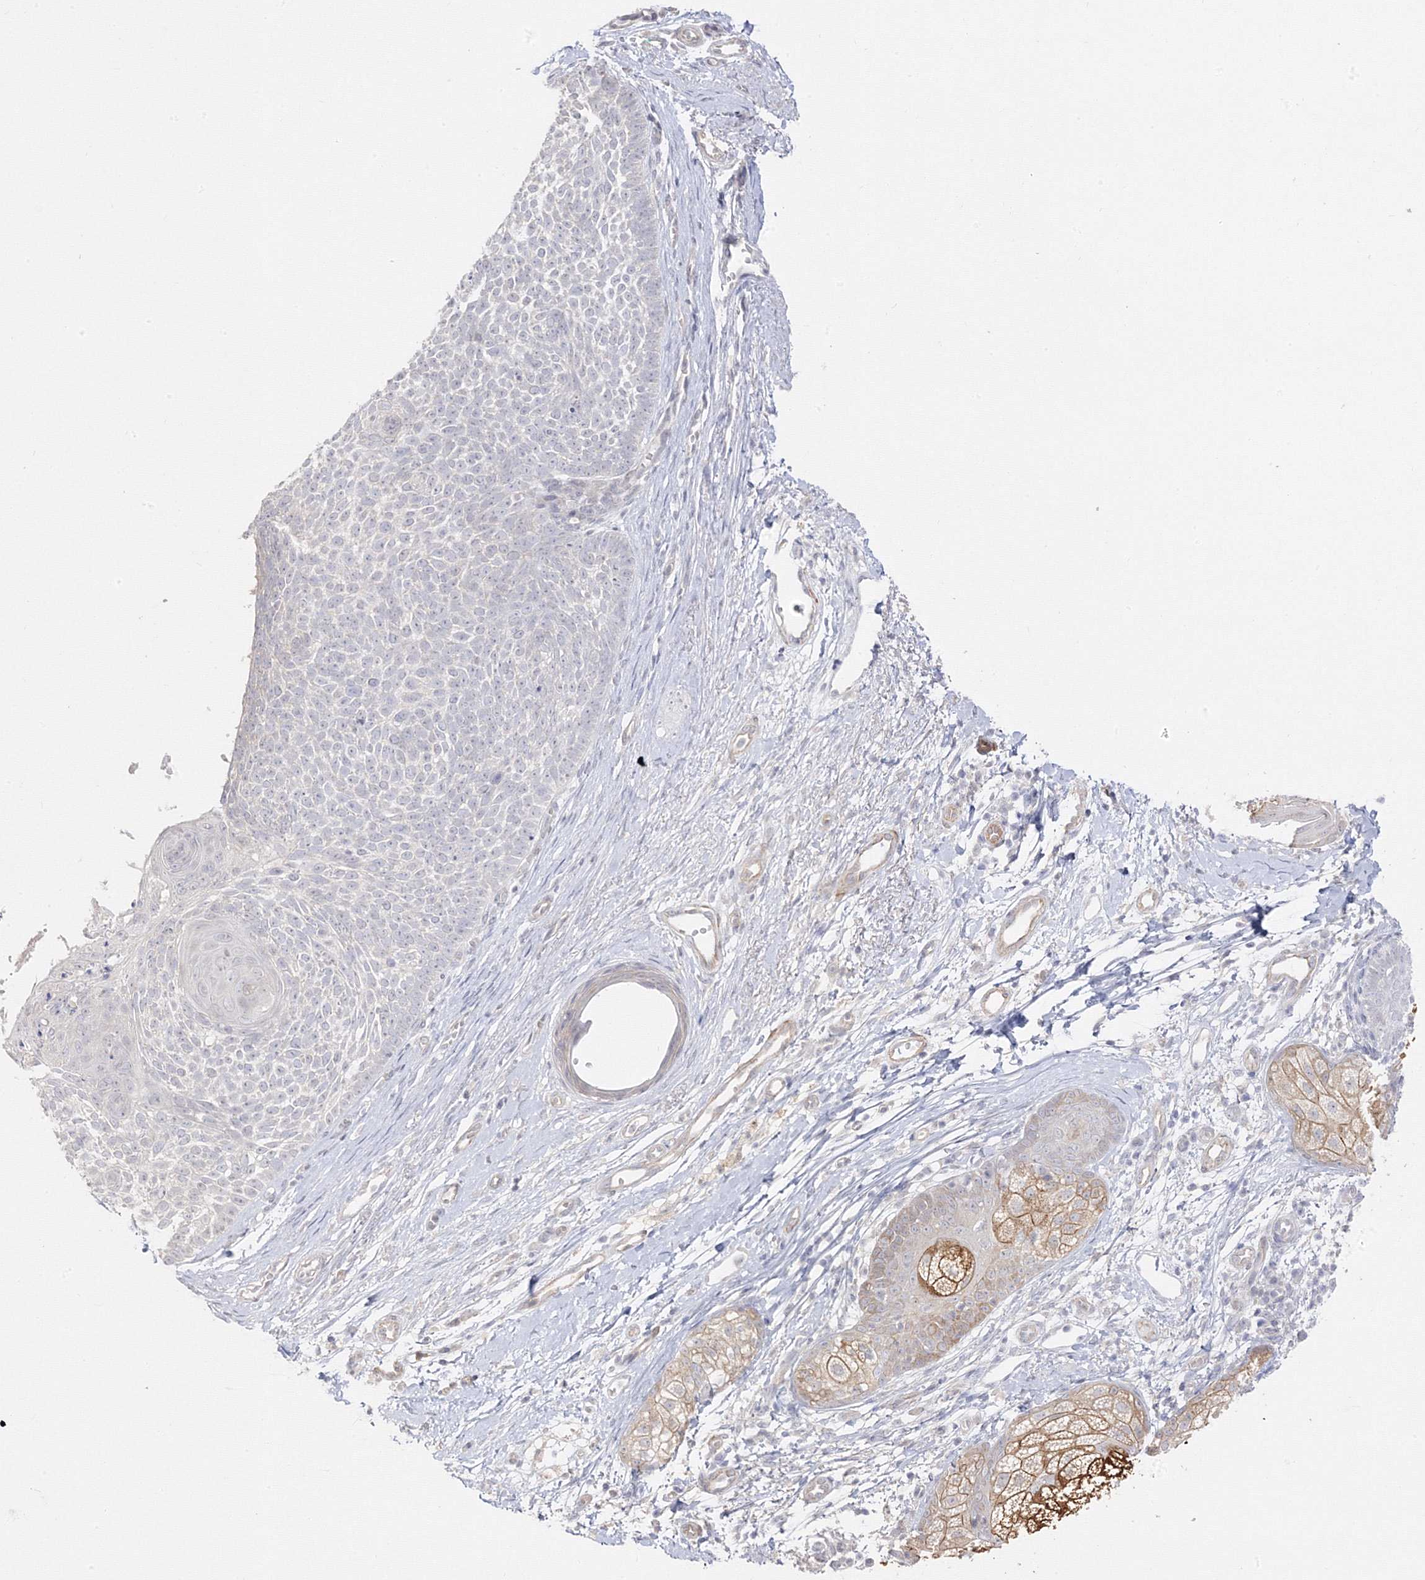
{"staining": {"intensity": "negative", "quantity": "none", "location": "none"}, "tissue": "skin cancer", "cell_type": "Tumor cells", "image_type": "cancer", "snomed": [{"axis": "morphology", "description": "Basal cell carcinoma"}, {"axis": "topography", "description": "Skin"}], "caption": "Photomicrograph shows no significant protein positivity in tumor cells of skin cancer (basal cell carcinoma). Brightfield microscopy of IHC stained with DAB (brown) and hematoxylin (blue), captured at high magnification.", "gene": "C2CD2", "patient": {"sex": "female", "age": 81}}